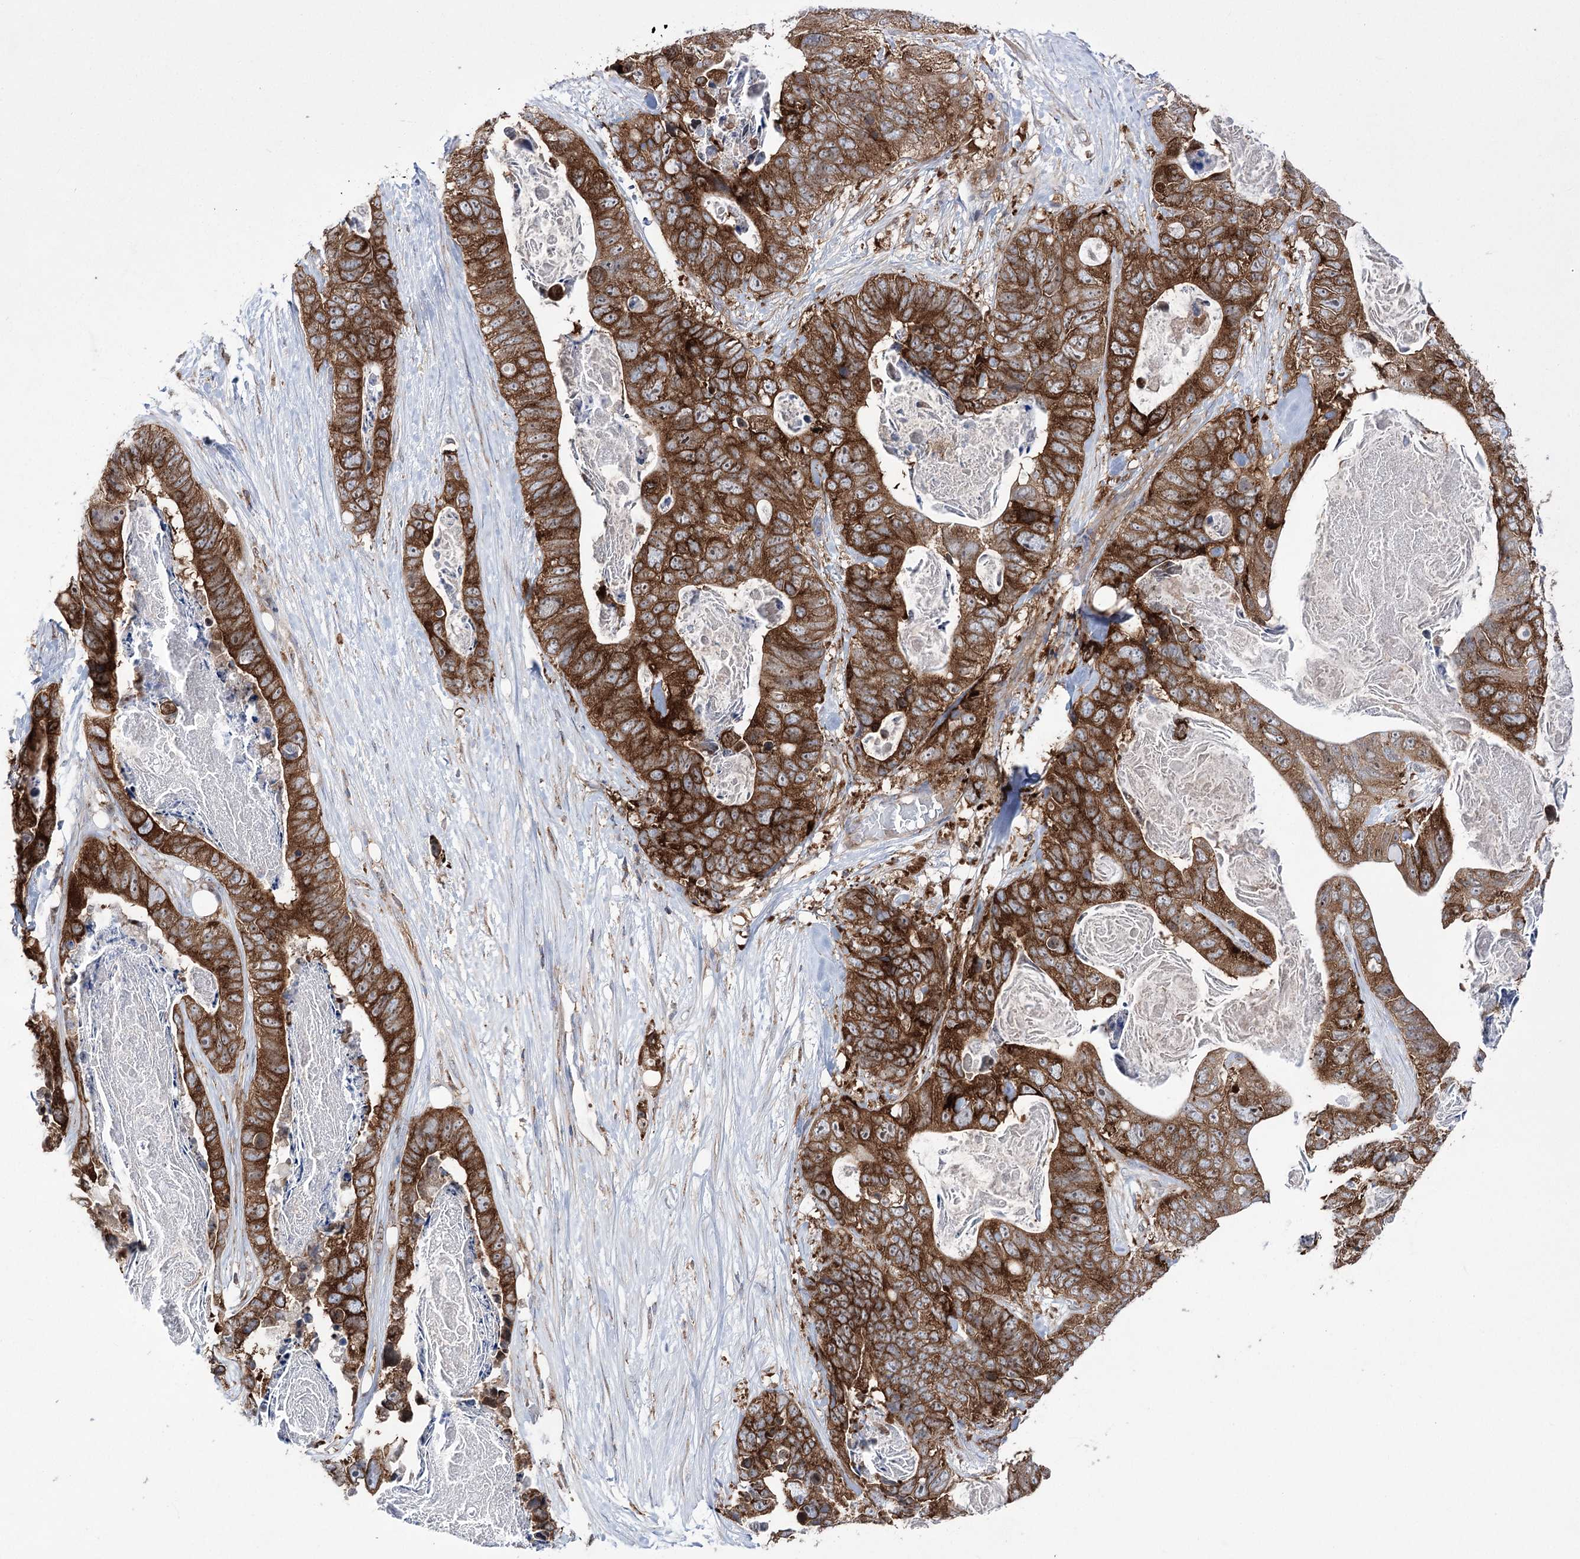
{"staining": {"intensity": "strong", "quantity": ">75%", "location": "cytoplasmic/membranous"}, "tissue": "stomach cancer", "cell_type": "Tumor cells", "image_type": "cancer", "snomed": [{"axis": "morphology", "description": "Adenocarcinoma, NOS"}, {"axis": "topography", "description": "Stomach"}], "caption": "This image reveals immunohistochemistry (IHC) staining of human stomach cancer (adenocarcinoma), with high strong cytoplasmic/membranous expression in approximately >75% of tumor cells.", "gene": "ZNF622", "patient": {"sex": "female", "age": 89}}